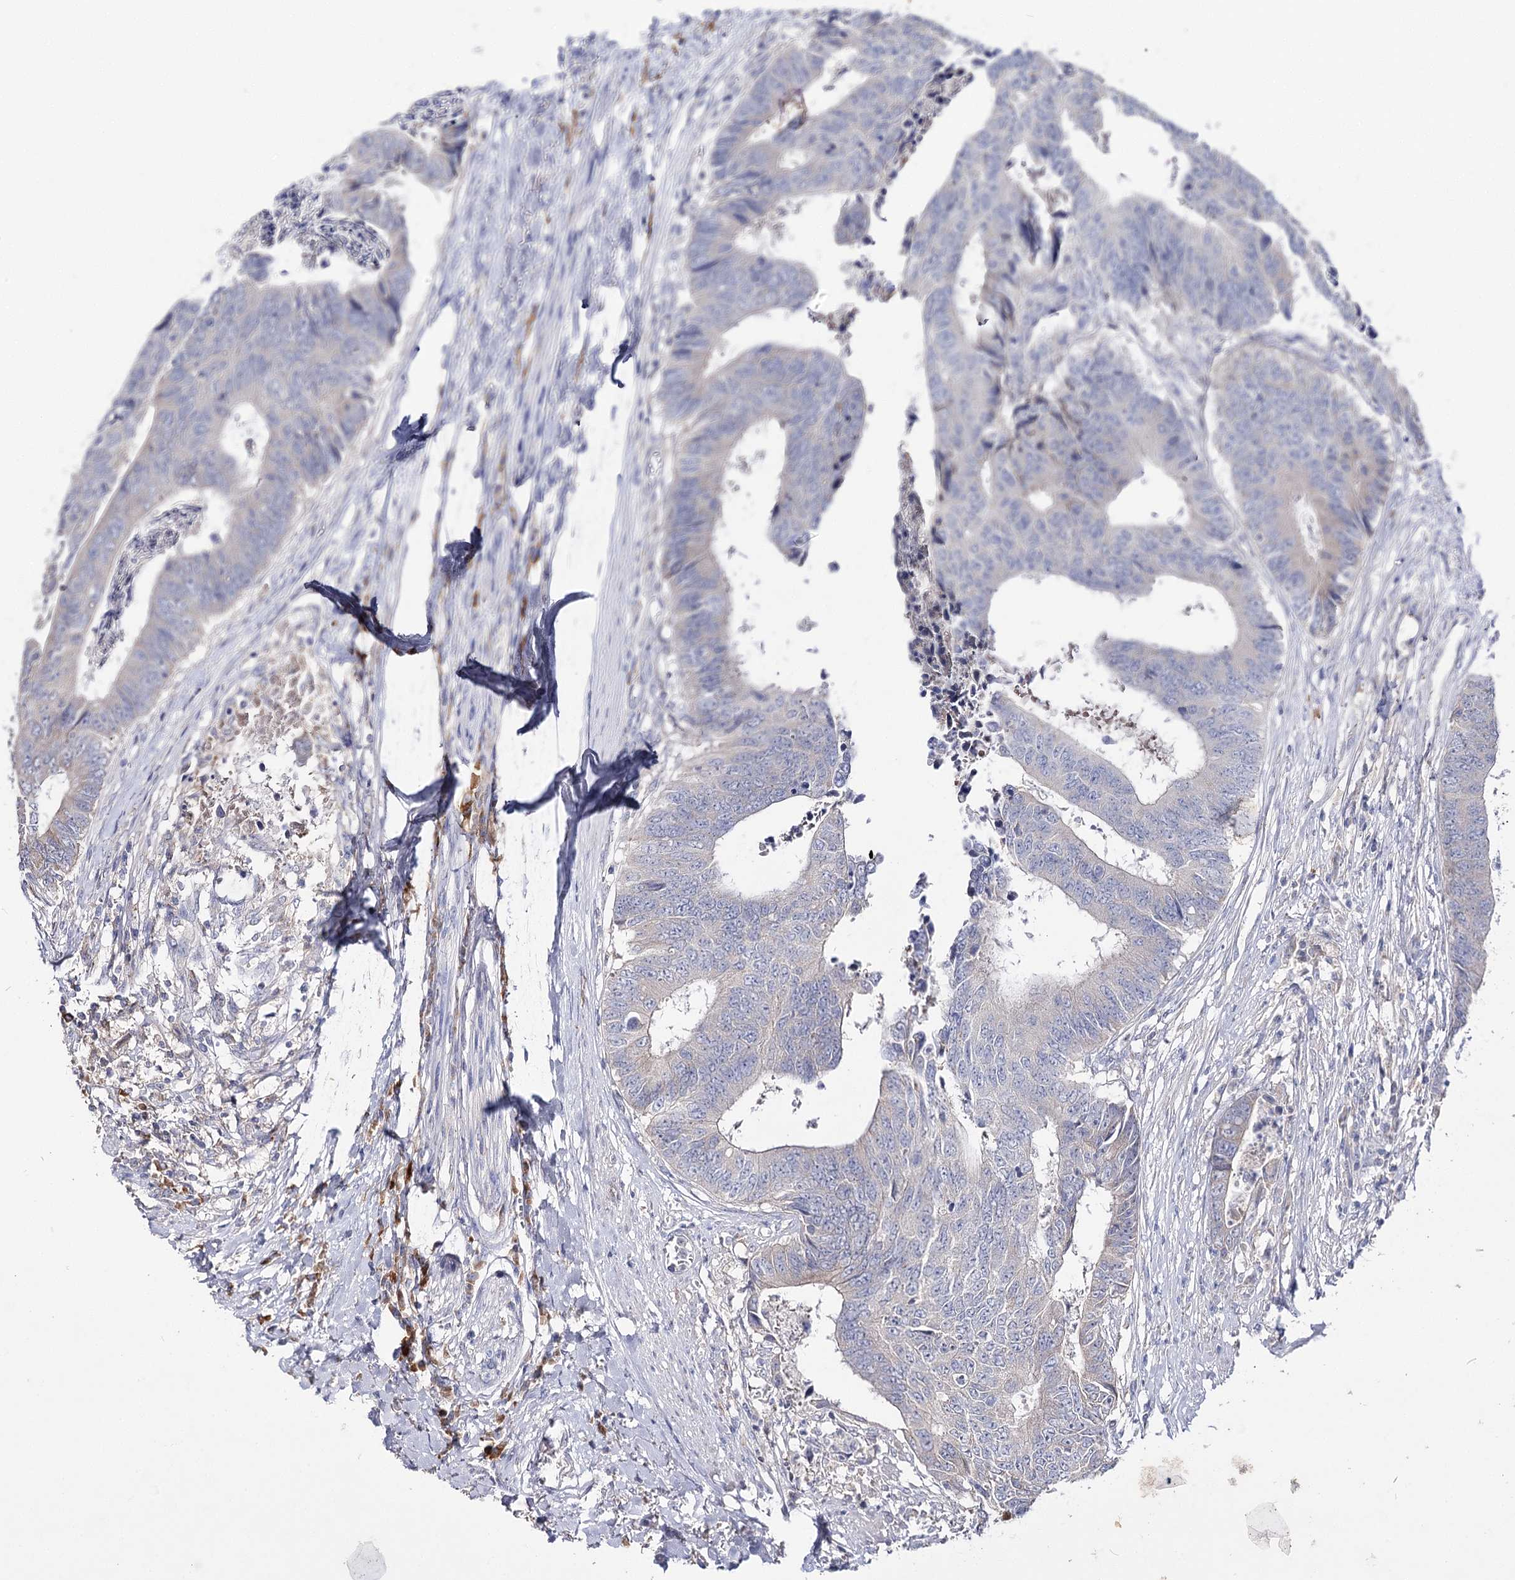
{"staining": {"intensity": "negative", "quantity": "none", "location": "none"}, "tissue": "colorectal cancer", "cell_type": "Tumor cells", "image_type": "cancer", "snomed": [{"axis": "morphology", "description": "Adenocarcinoma, NOS"}, {"axis": "topography", "description": "Rectum"}], "caption": "Immunohistochemical staining of human adenocarcinoma (colorectal) shows no significant expression in tumor cells.", "gene": "IL1RAP", "patient": {"sex": "male", "age": 84}}